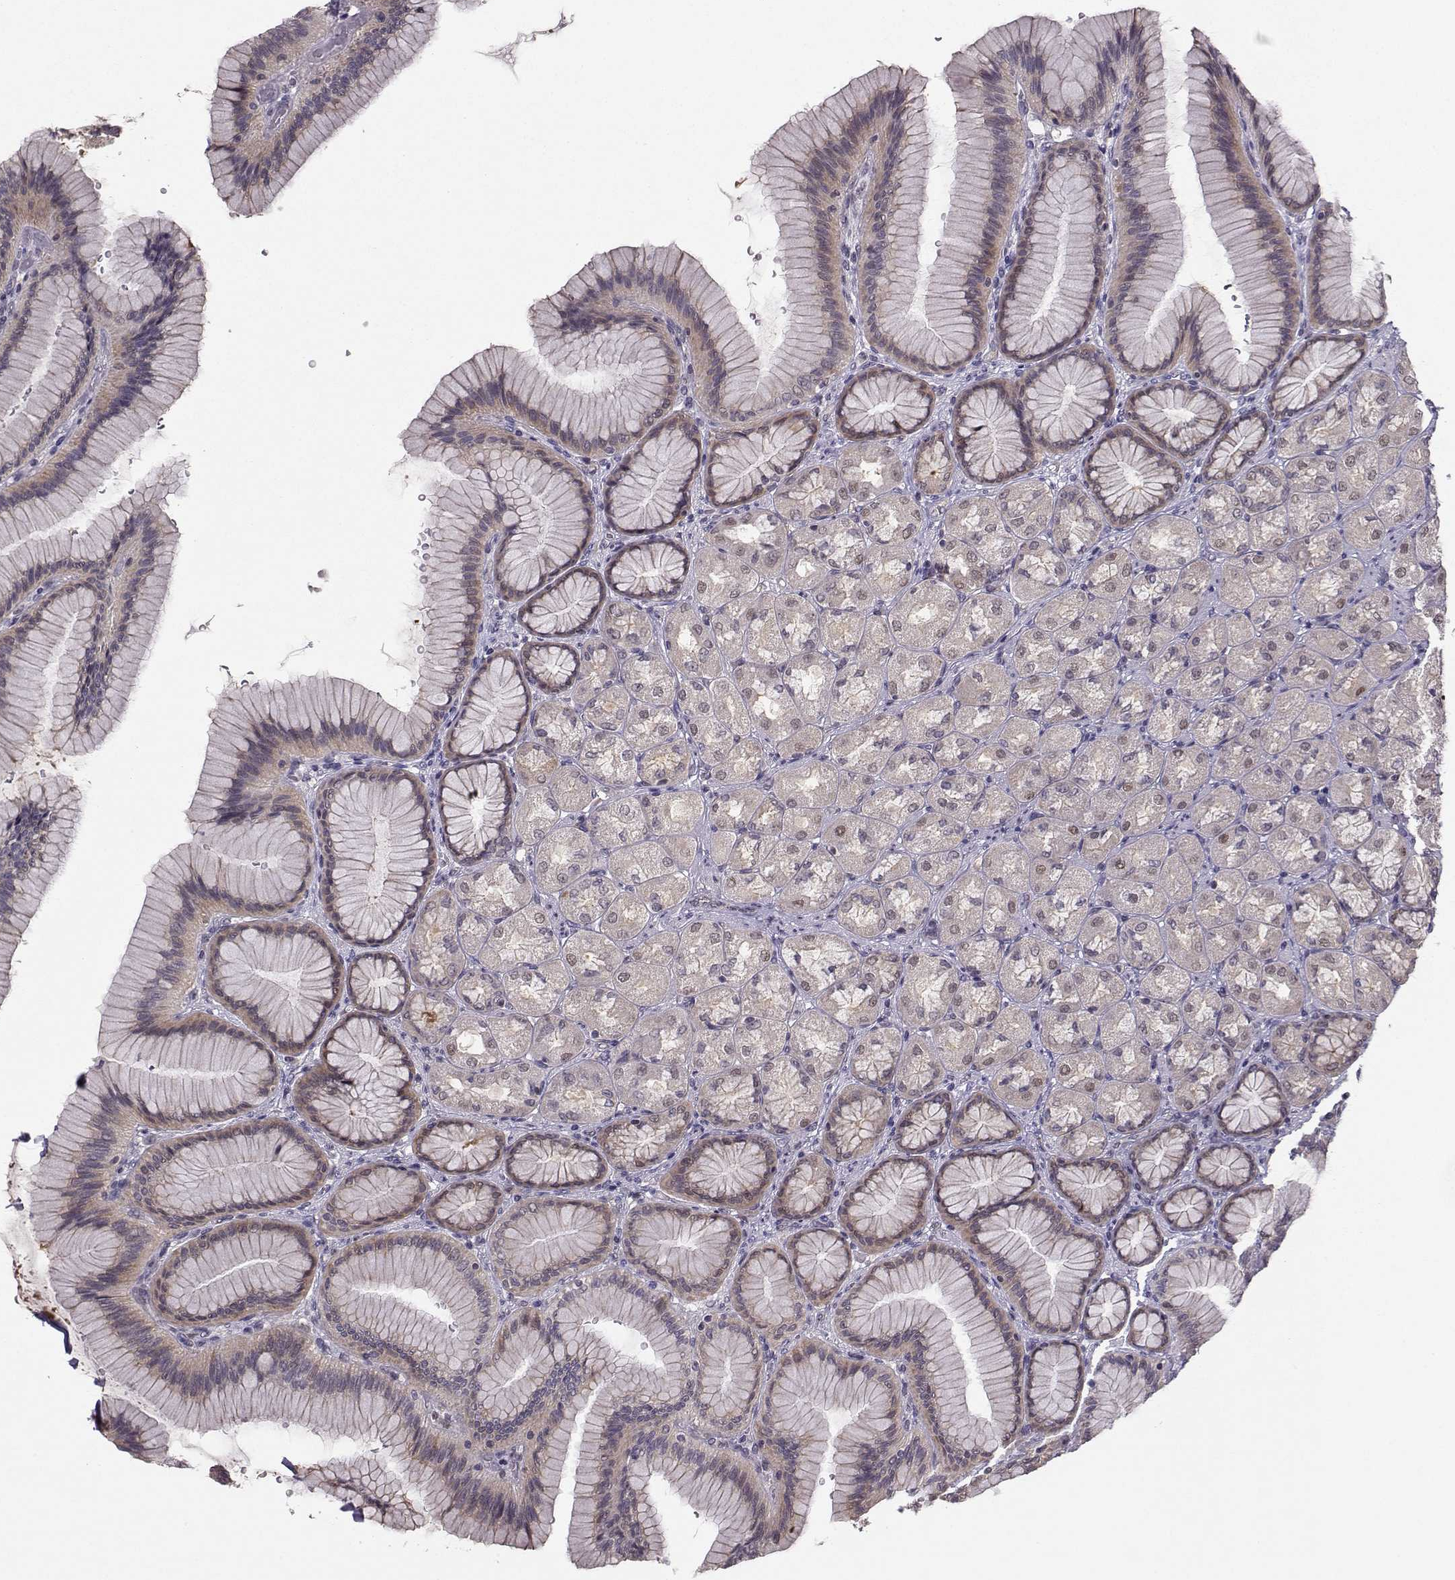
{"staining": {"intensity": "negative", "quantity": "none", "location": "none"}, "tissue": "stomach", "cell_type": "Glandular cells", "image_type": "normal", "snomed": [{"axis": "morphology", "description": "Normal tissue, NOS"}, {"axis": "morphology", "description": "Adenocarcinoma, NOS"}, {"axis": "morphology", "description": "Adenocarcinoma, High grade"}, {"axis": "topography", "description": "Stomach, upper"}, {"axis": "topography", "description": "Stomach"}], "caption": "Immunohistochemistry image of unremarkable human stomach stained for a protein (brown), which reveals no positivity in glandular cells. The staining is performed using DAB brown chromogen with nuclei counter-stained in using hematoxylin.", "gene": "PKP2", "patient": {"sex": "female", "age": 65}}